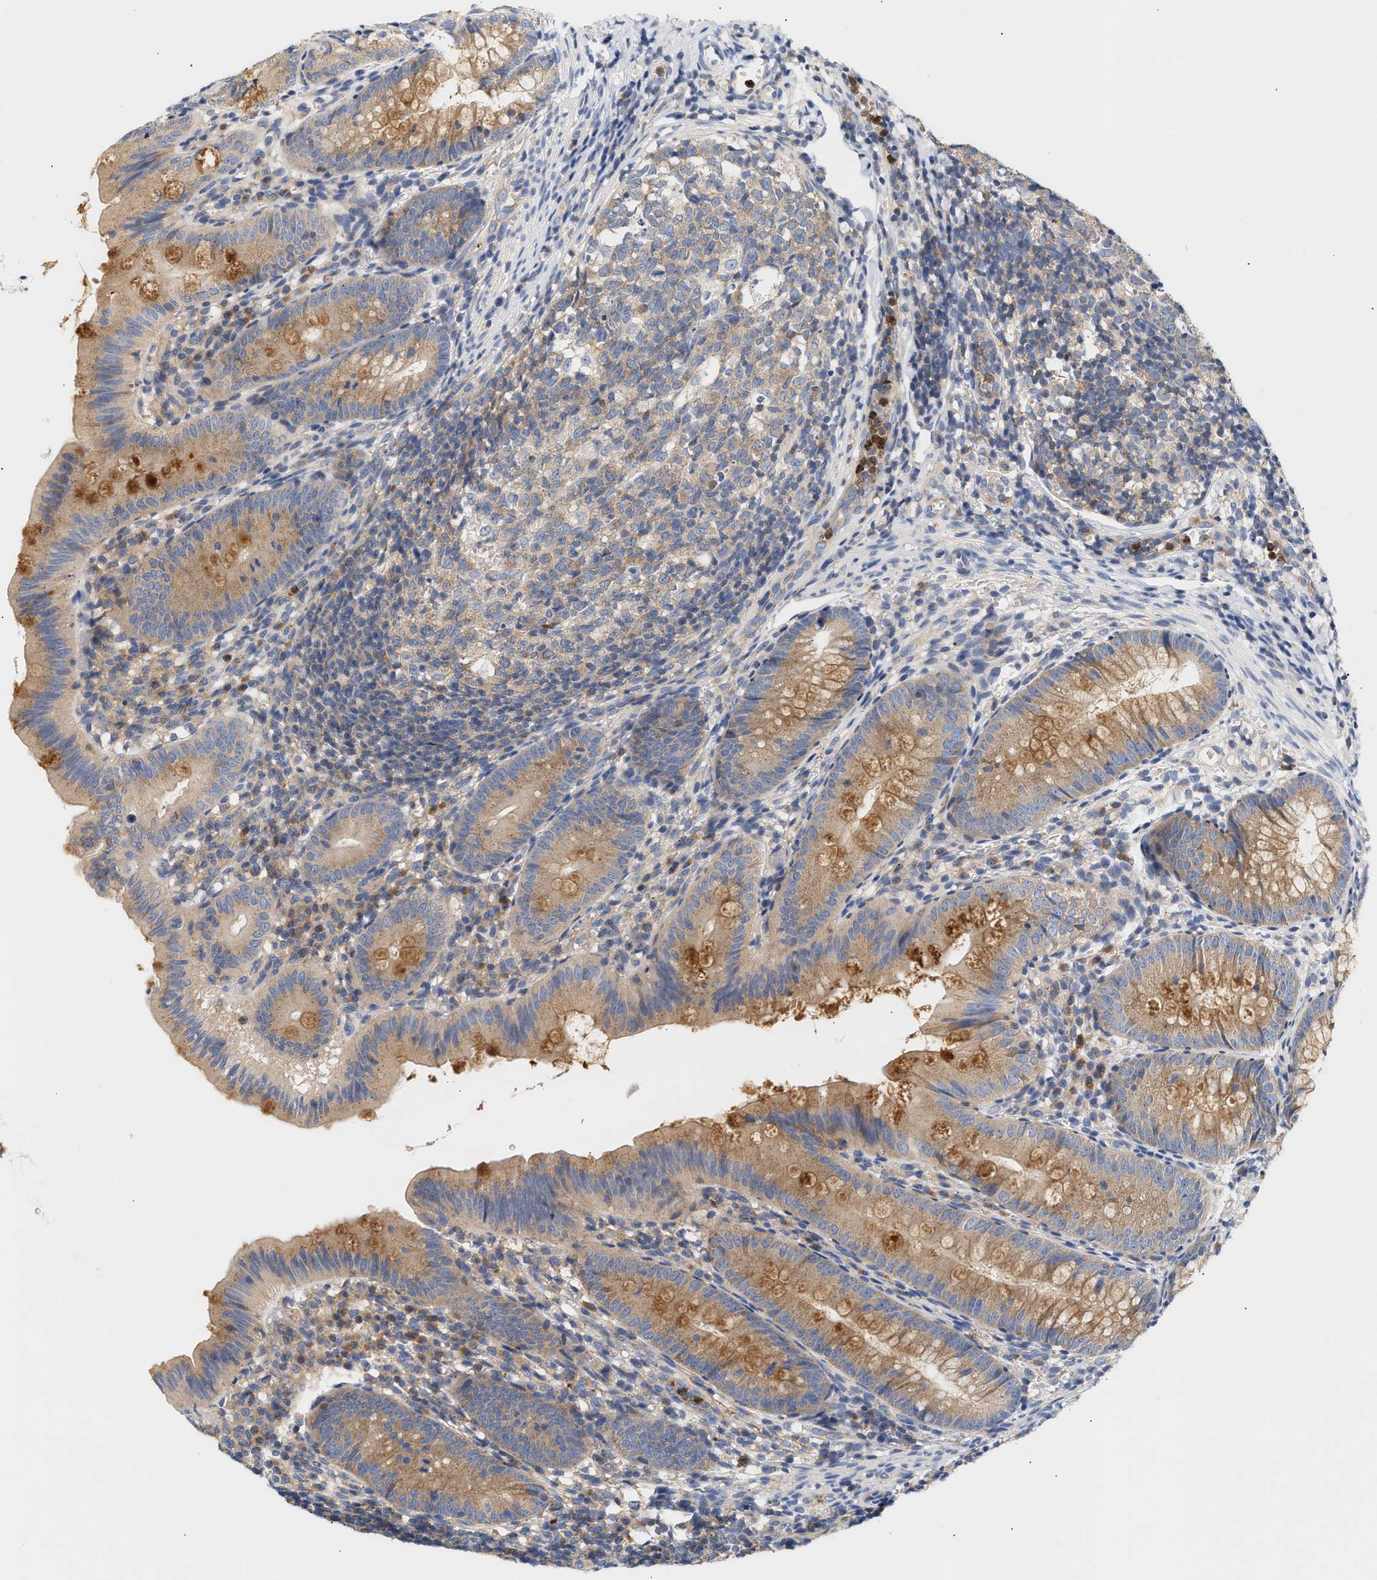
{"staining": {"intensity": "moderate", "quantity": ">75%", "location": "cytoplasmic/membranous"}, "tissue": "appendix", "cell_type": "Glandular cells", "image_type": "normal", "snomed": [{"axis": "morphology", "description": "Normal tissue, NOS"}, {"axis": "topography", "description": "Appendix"}], "caption": "A high-resolution micrograph shows IHC staining of normal appendix, which exhibits moderate cytoplasmic/membranous staining in about >75% of glandular cells.", "gene": "TRIM50", "patient": {"sex": "male", "age": 1}}